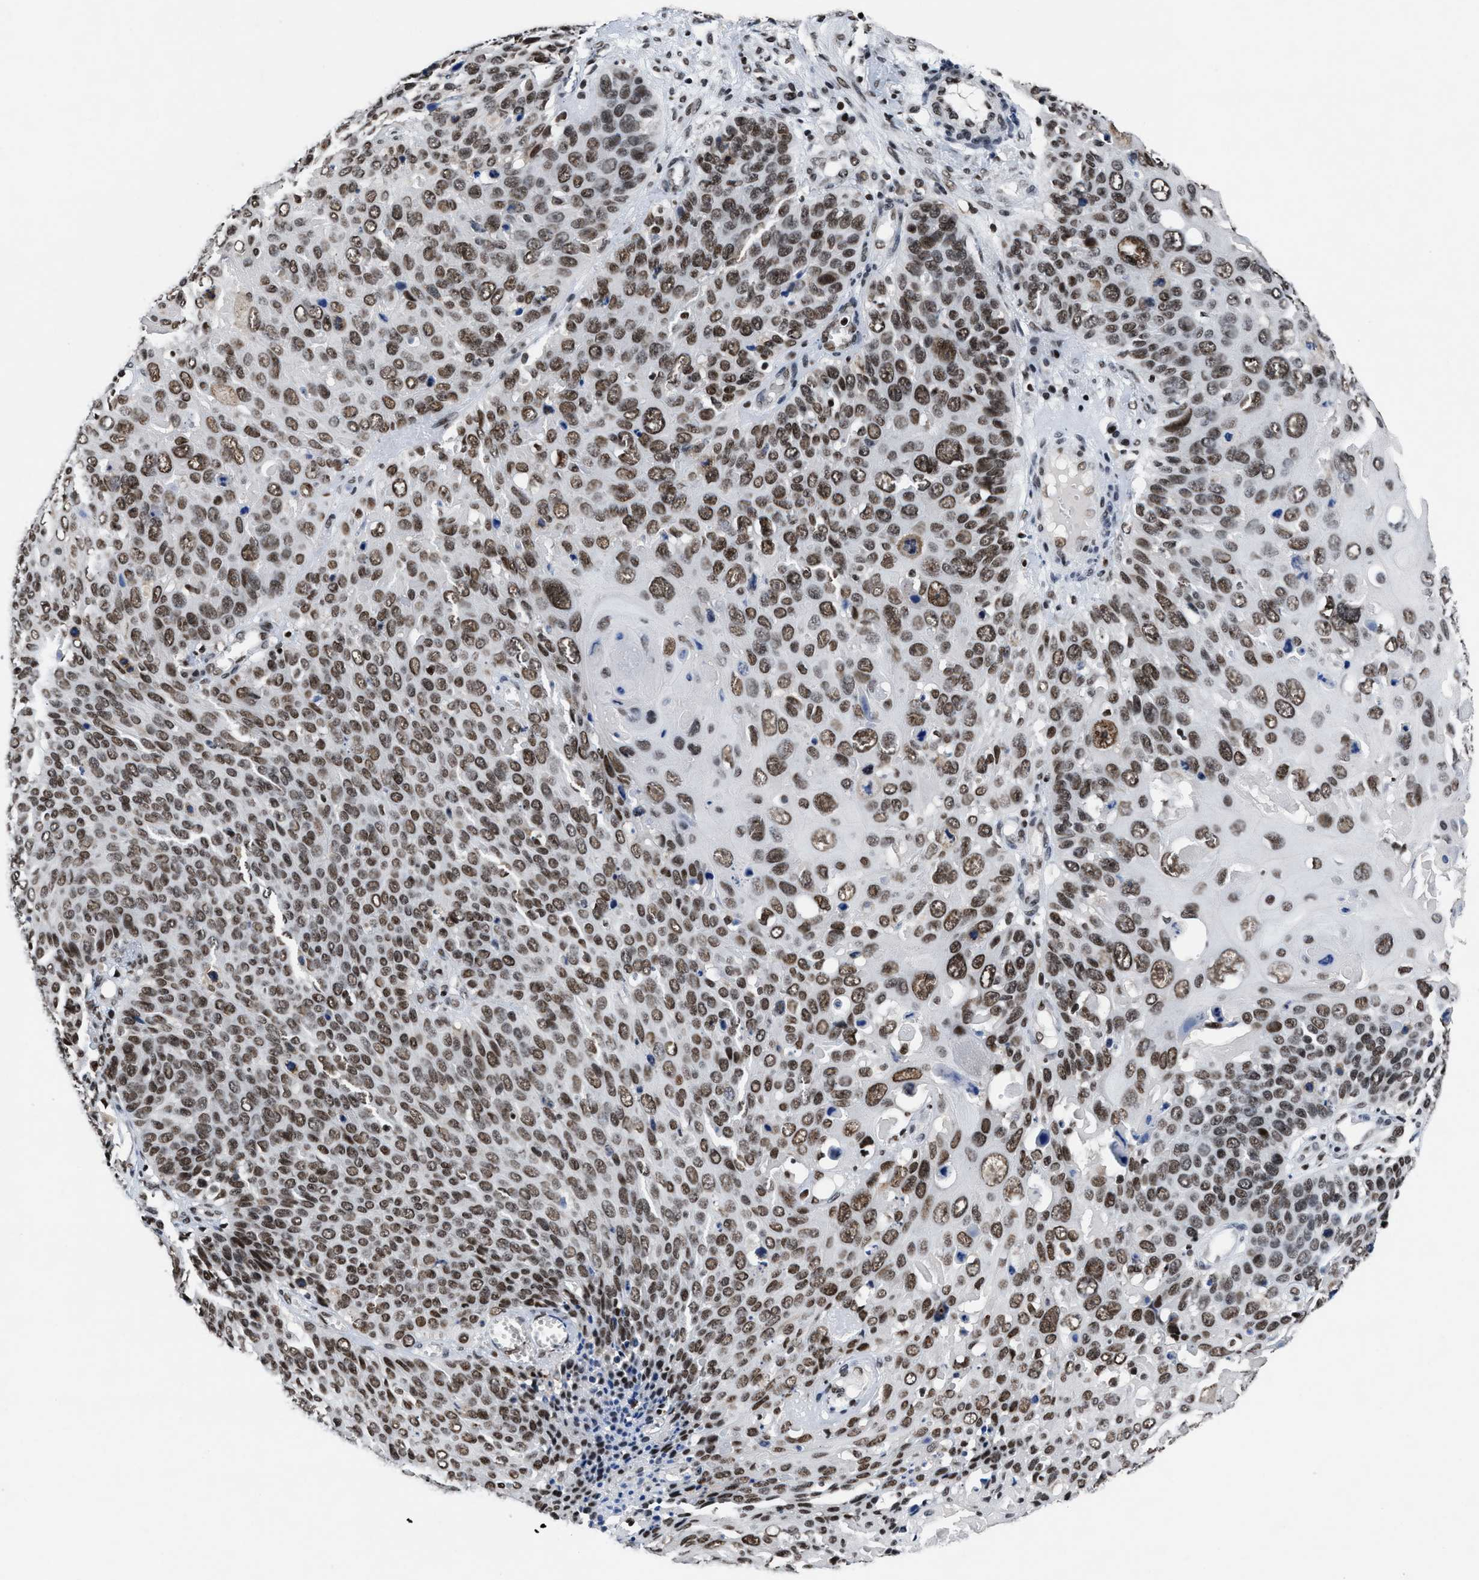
{"staining": {"intensity": "moderate", "quantity": ">75%", "location": "nuclear"}, "tissue": "cervical cancer", "cell_type": "Tumor cells", "image_type": "cancer", "snomed": [{"axis": "morphology", "description": "Squamous cell carcinoma, NOS"}, {"axis": "topography", "description": "Cervix"}], "caption": "Immunohistochemical staining of human cervical cancer (squamous cell carcinoma) shows medium levels of moderate nuclear expression in about >75% of tumor cells.", "gene": "WDR81", "patient": {"sex": "female", "age": 74}}